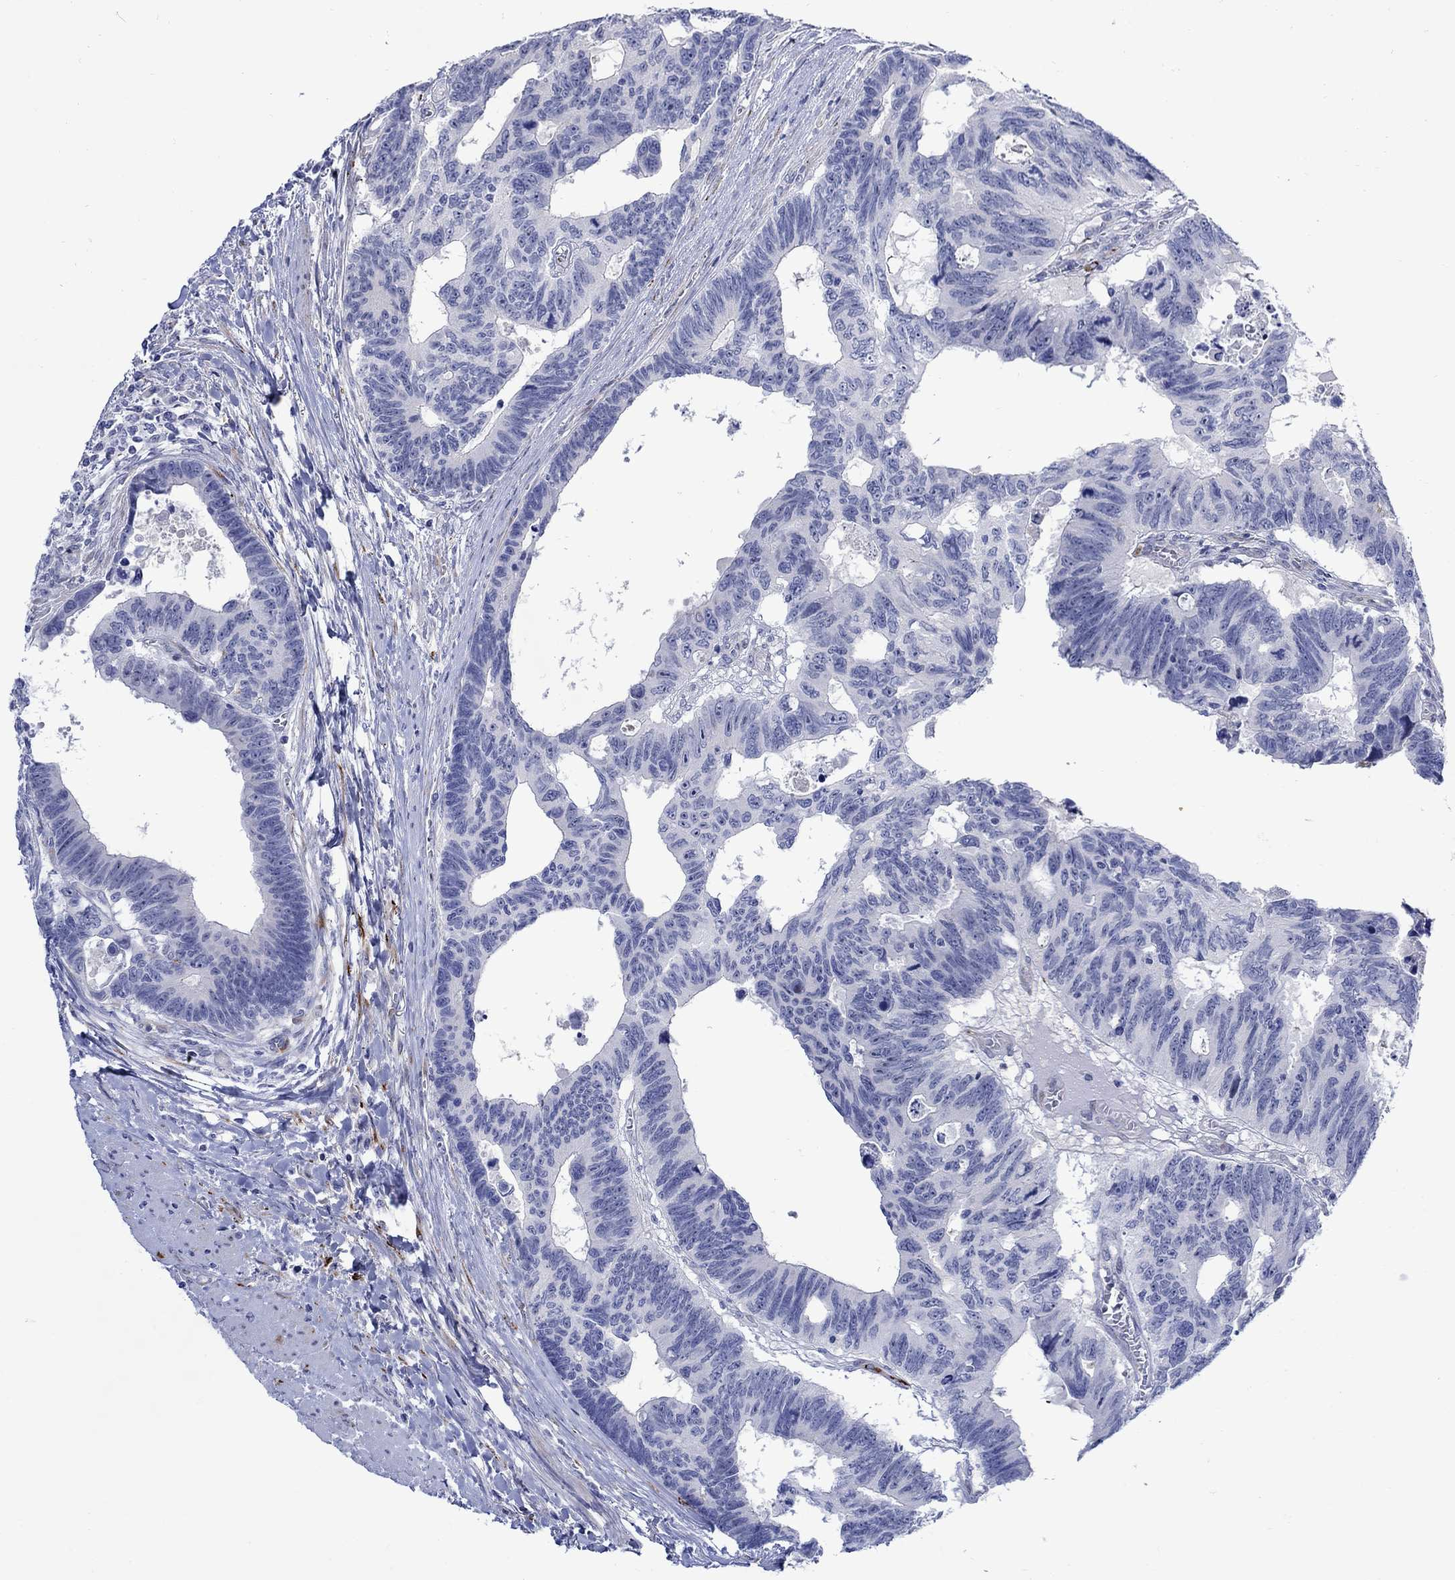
{"staining": {"intensity": "negative", "quantity": "none", "location": "none"}, "tissue": "colorectal cancer", "cell_type": "Tumor cells", "image_type": "cancer", "snomed": [{"axis": "morphology", "description": "Adenocarcinoma, NOS"}, {"axis": "topography", "description": "Colon"}], "caption": "This is an IHC histopathology image of colorectal cancer (adenocarcinoma). There is no expression in tumor cells.", "gene": "KSR2", "patient": {"sex": "female", "age": 77}}